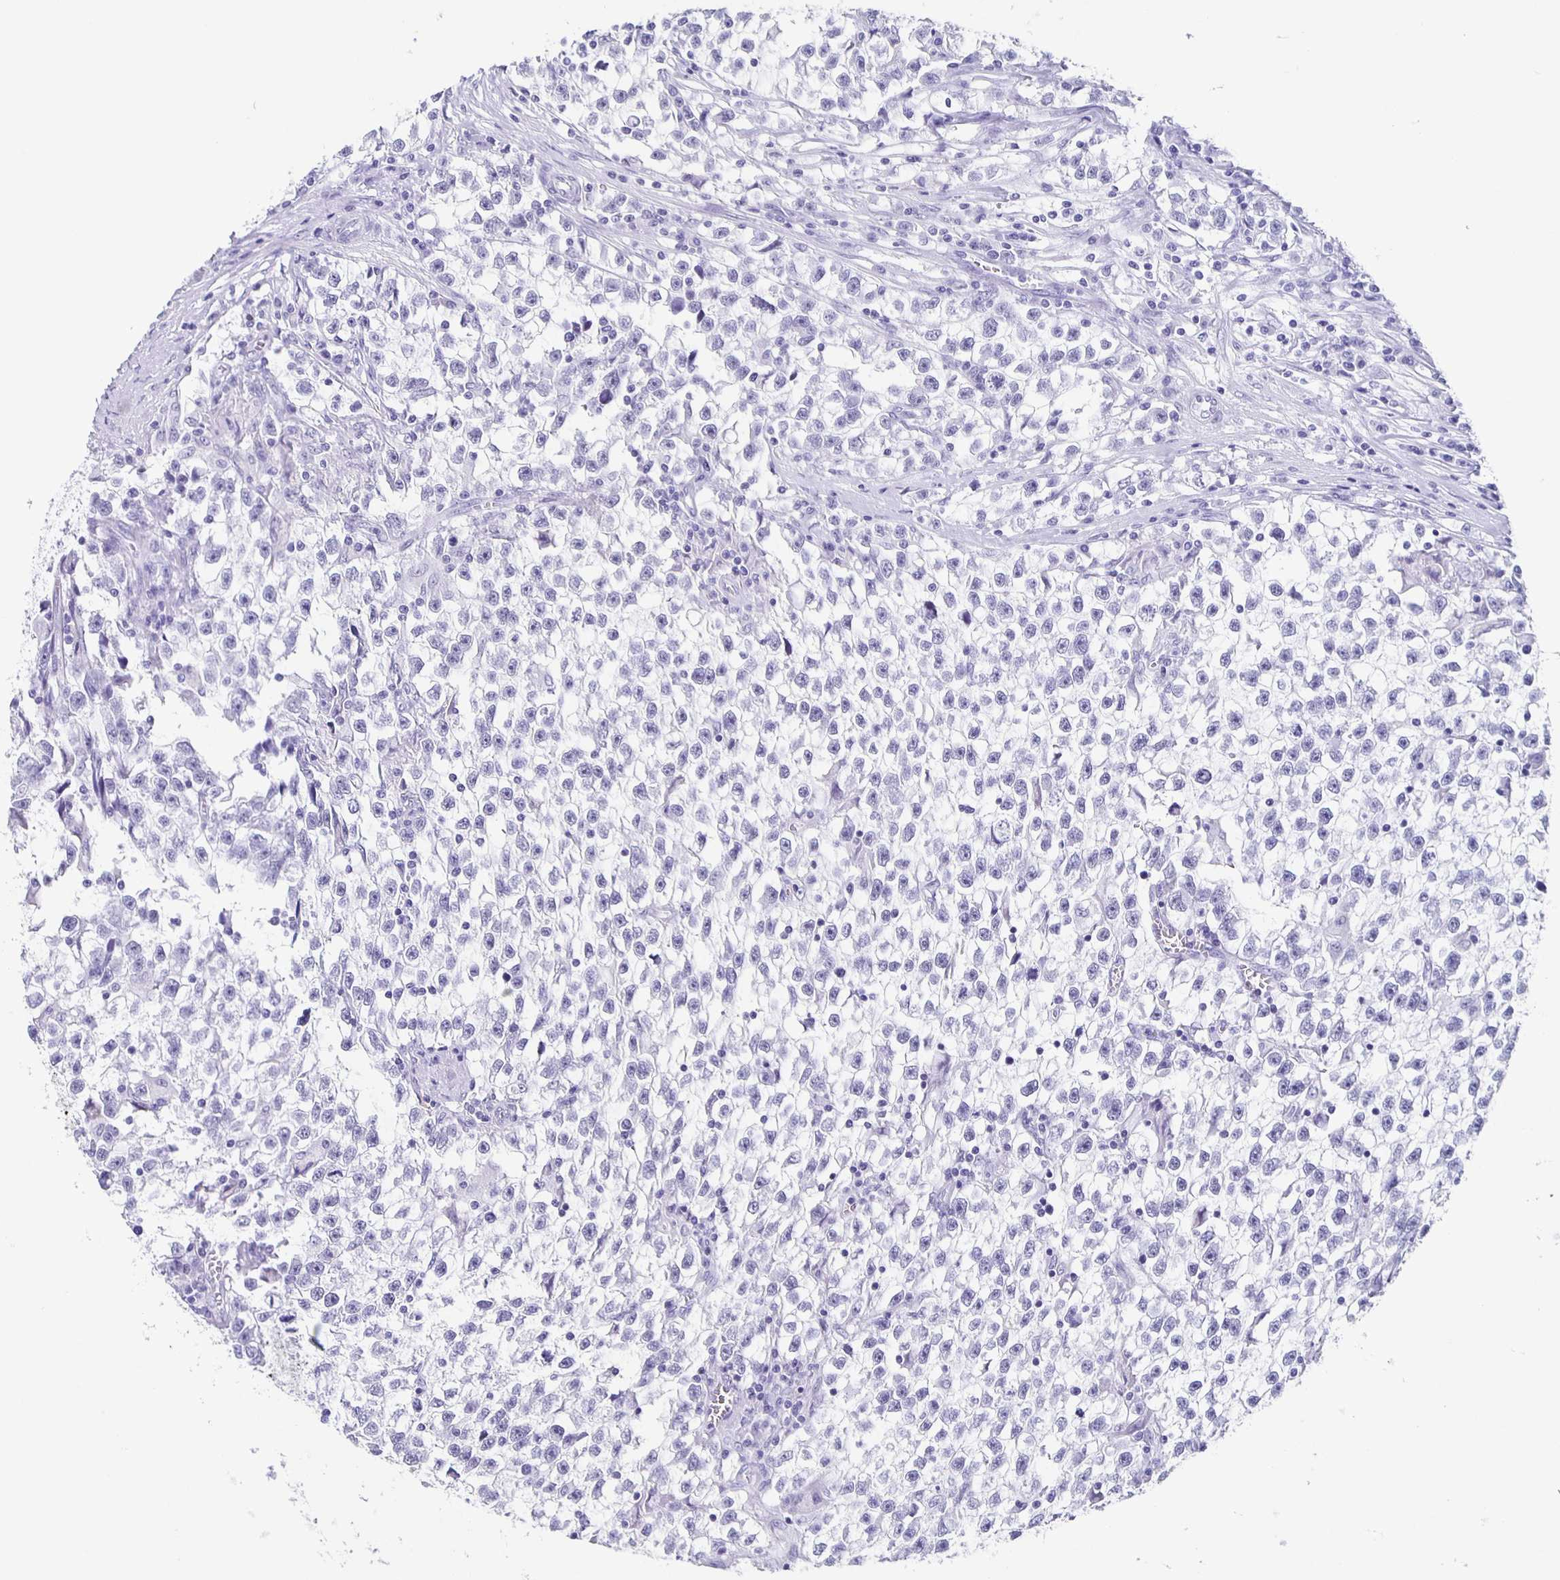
{"staining": {"intensity": "negative", "quantity": "none", "location": "none"}, "tissue": "testis cancer", "cell_type": "Tumor cells", "image_type": "cancer", "snomed": [{"axis": "morphology", "description": "Seminoma, NOS"}, {"axis": "topography", "description": "Testis"}], "caption": "The photomicrograph displays no staining of tumor cells in testis cancer.", "gene": "TPPP", "patient": {"sex": "male", "age": 31}}